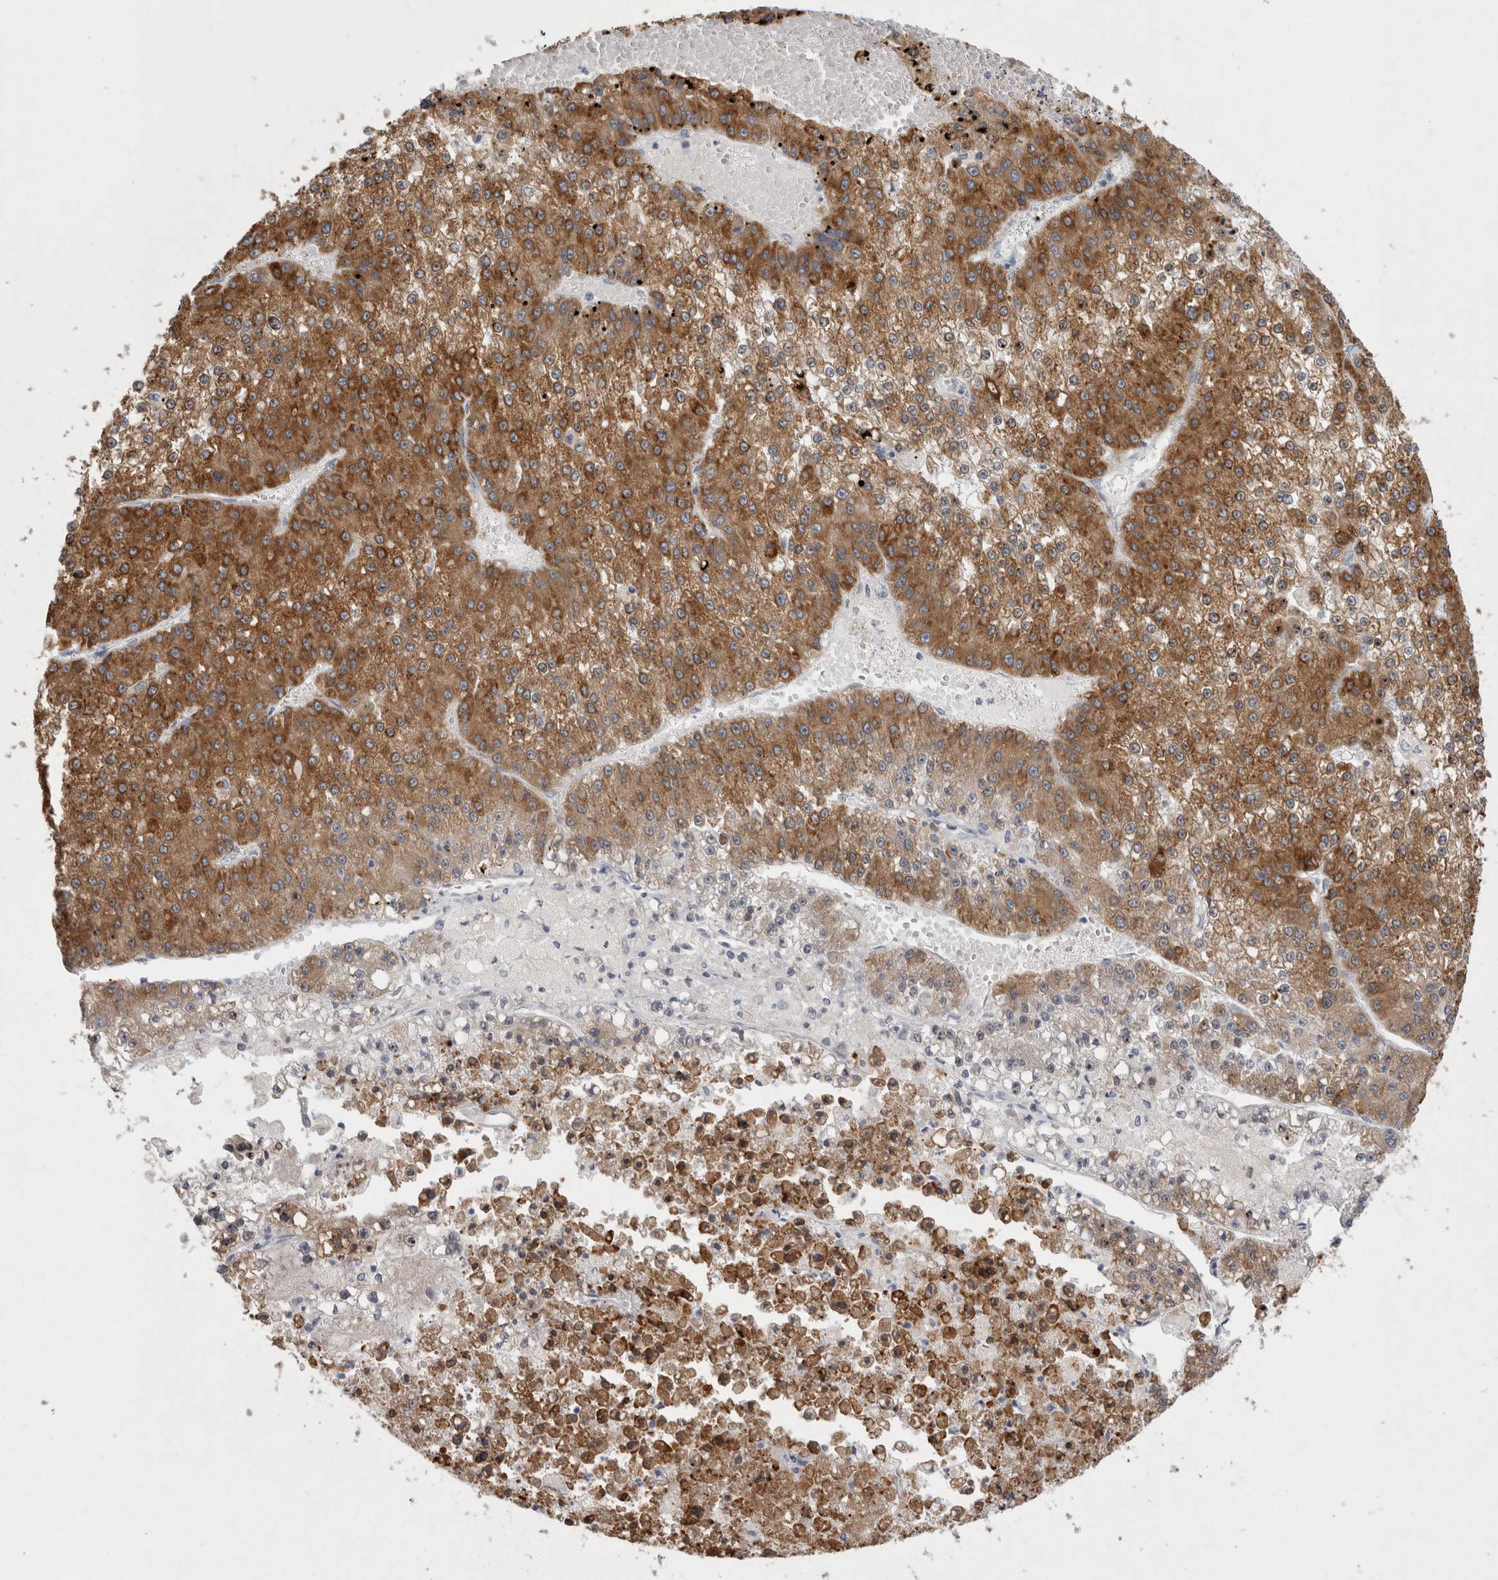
{"staining": {"intensity": "moderate", "quantity": ">75%", "location": "cytoplasmic/membranous"}, "tissue": "liver cancer", "cell_type": "Tumor cells", "image_type": "cancer", "snomed": [{"axis": "morphology", "description": "Carcinoma, Hepatocellular, NOS"}, {"axis": "topography", "description": "Liver"}], "caption": "DAB immunohistochemical staining of liver cancer (hepatocellular carcinoma) exhibits moderate cytoplasmic/membranous protein staining in about >75% of tumor cells.", "gene": "LRRC40", "patient": {"sex": "female", "age": 73}}